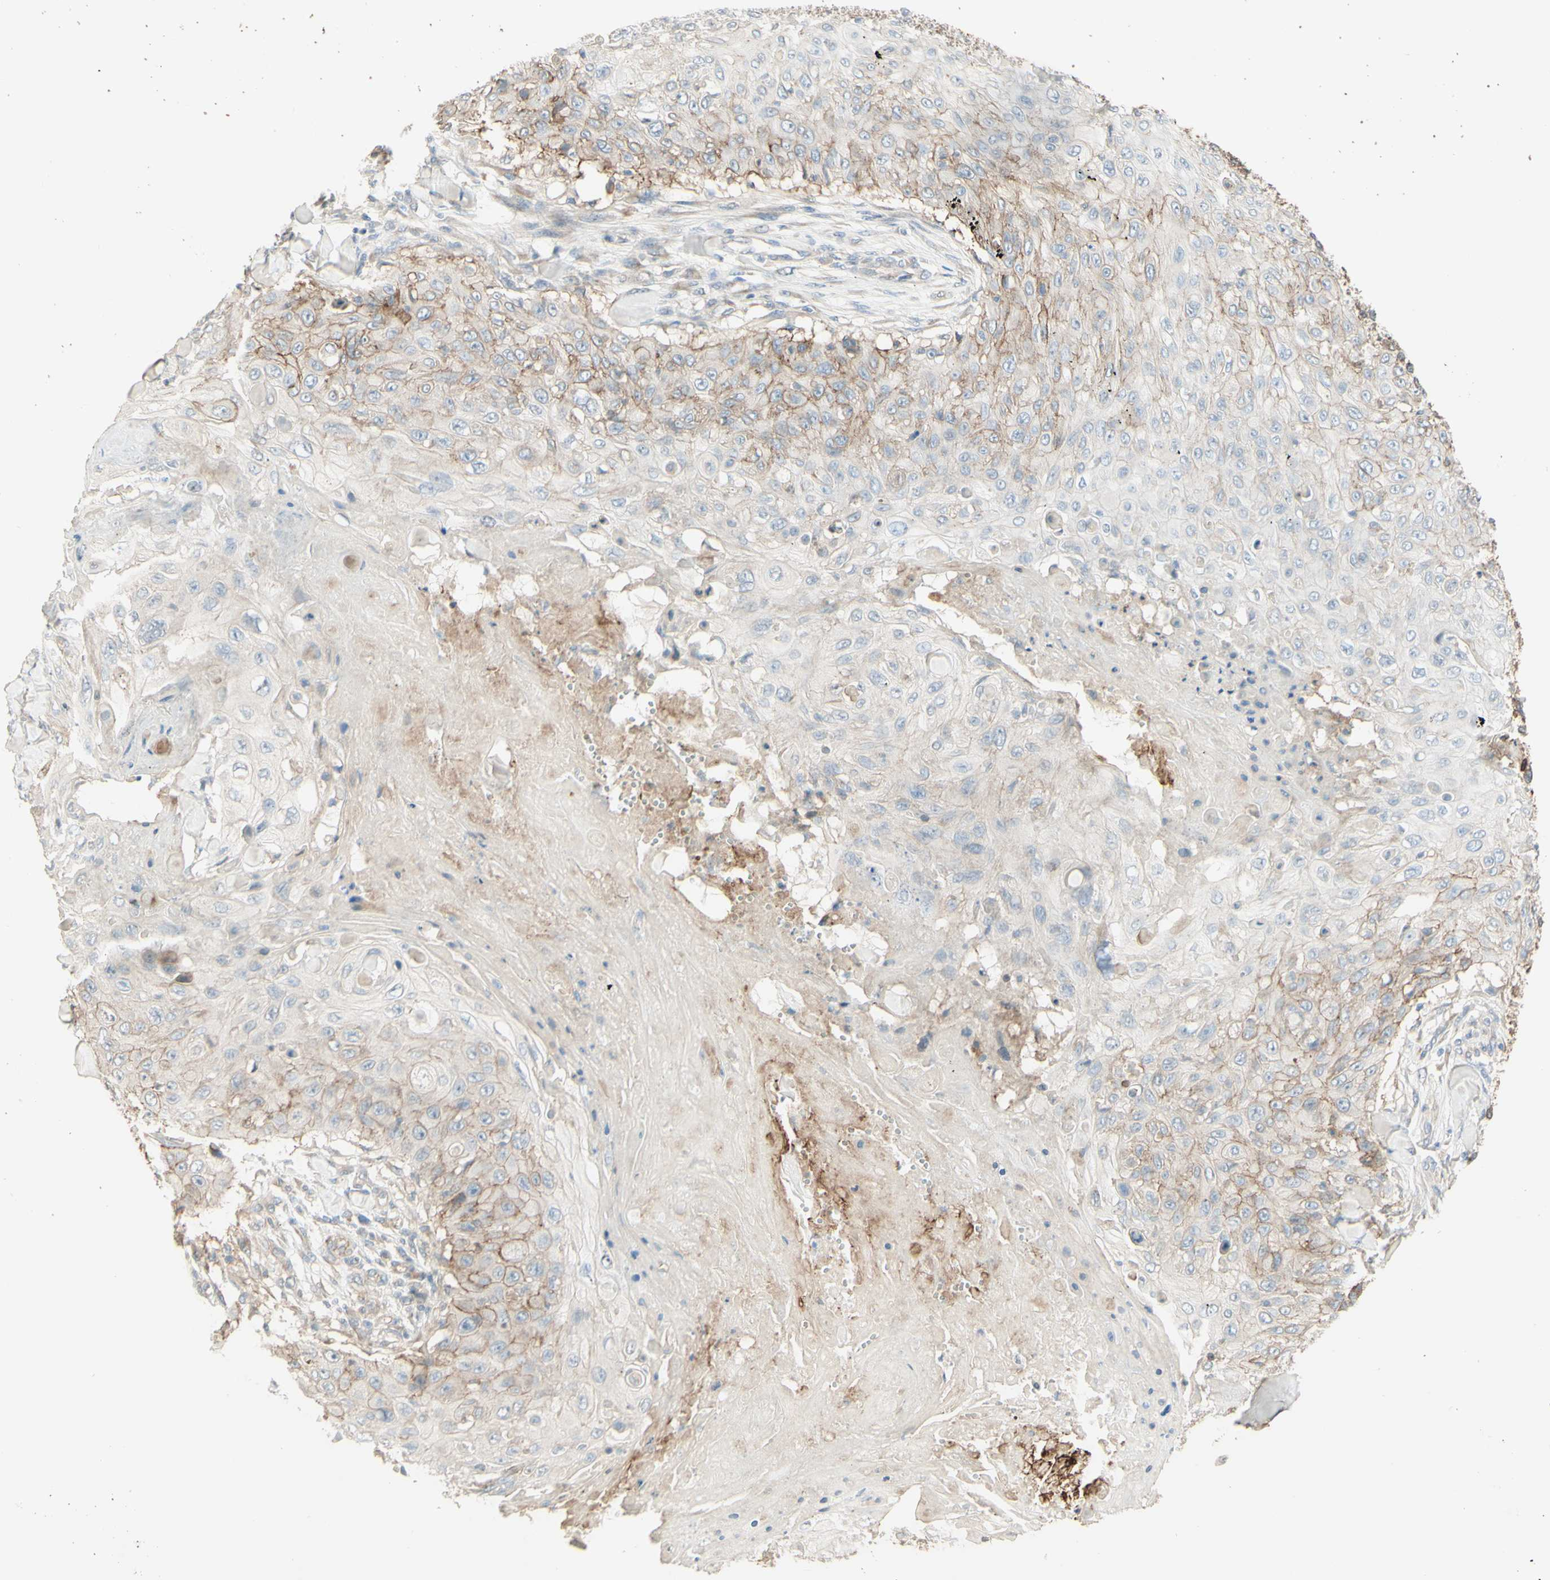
{"staining": {"intensity": "weak", "quantity": "<25%", "location": "cytoplasmic/membranous"}, "tissue": "skin cancer", "cell_type": "Tumor cells", "image_type": "cancer", "snomed": [{"axis": "morphology", "description": "Squamous cell carcinoma, NOS"}, {"axis": "topography", "description": "Skin"}], "caption": "Histopathology image shows no protein positivity in tumor cells of squamous cell carcinoma (skin) tissue.", "gene": "RNF149", "patient": {"sex": "male", "age": 86}}